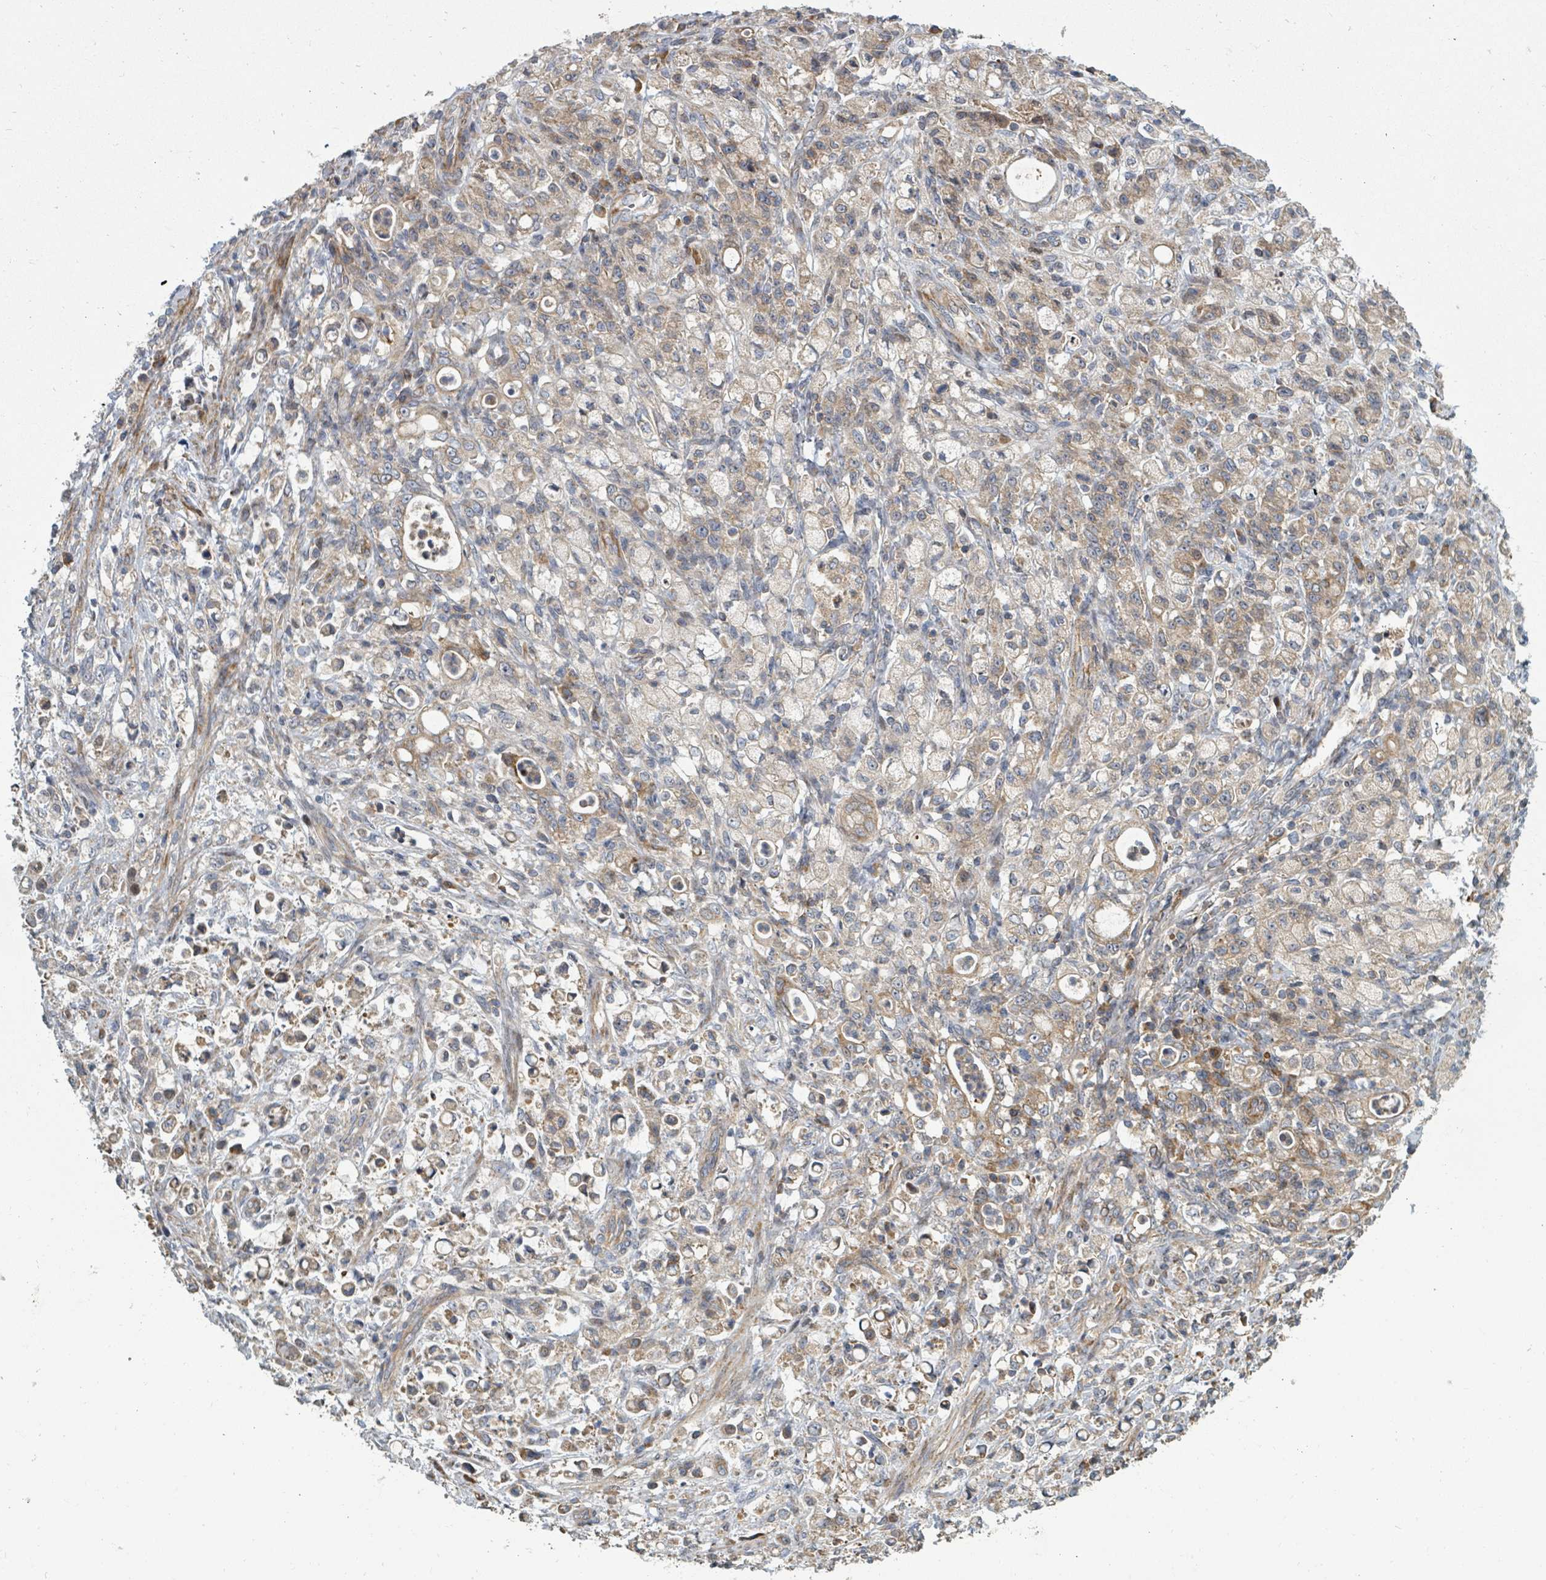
{"staining": {"intensity": "moderate", "quantity": "<25%", "location": "cytoplasmic/membranous"}, "tissue": "stomach cancer", "cell_type": "Tumor cells", "image_type": "cancer", "snomed": [{"axis": "morphology", "description": "Adenocarcinoma, NOS"}, {"axis": "topography", "description": "Stomach"}], "caption": "IHC (DAB (3,3'-diaminobenzidine)) staining of human stomach cancer (adenocarcinoma) reveals moderate cytoplasmic/membranous protein staining in approximately <25% of tumor cells.", "gene": "DPM1", "patient": {"sex": "female", "age": 60}}